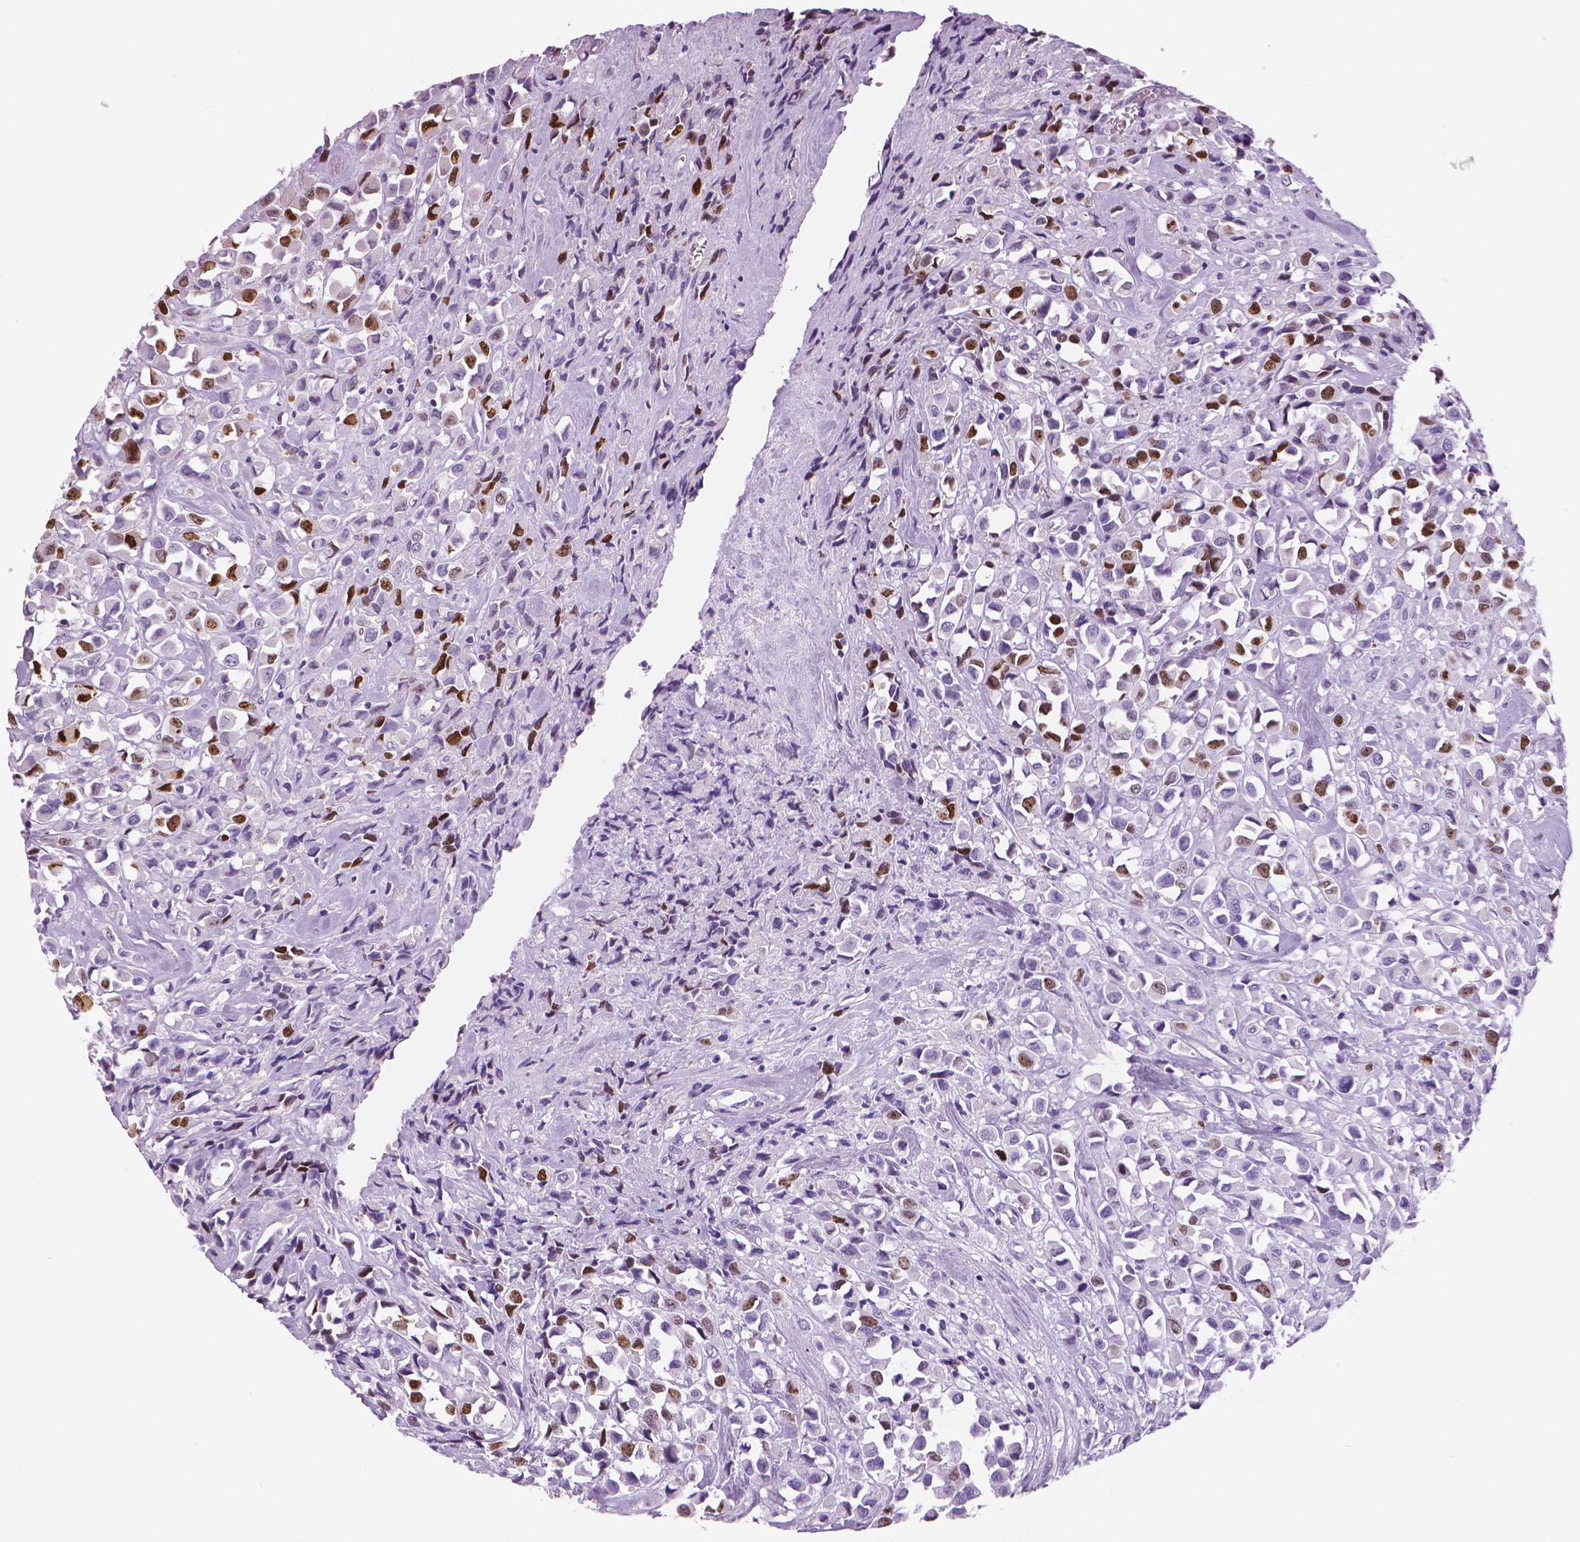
{"staining": {"intensity": "strong", "quantity": "<25%", "location": "nuclear"}, "tissue": "breast cancer", "cell_type": "Tumor cells", "image_type": "cancer", "snomed": [{"axis": "morphology", "description": "Duct carcinoma"}, {"axis": "topography", "description": "Breast"}], "caption": "Immunohistochemical staining of breast cancer reveals medium levels of strong nuclear expression in about <25% of tumor cells.", "gene": "MKI67", "patient": {"sex": "female", "age": 61}}